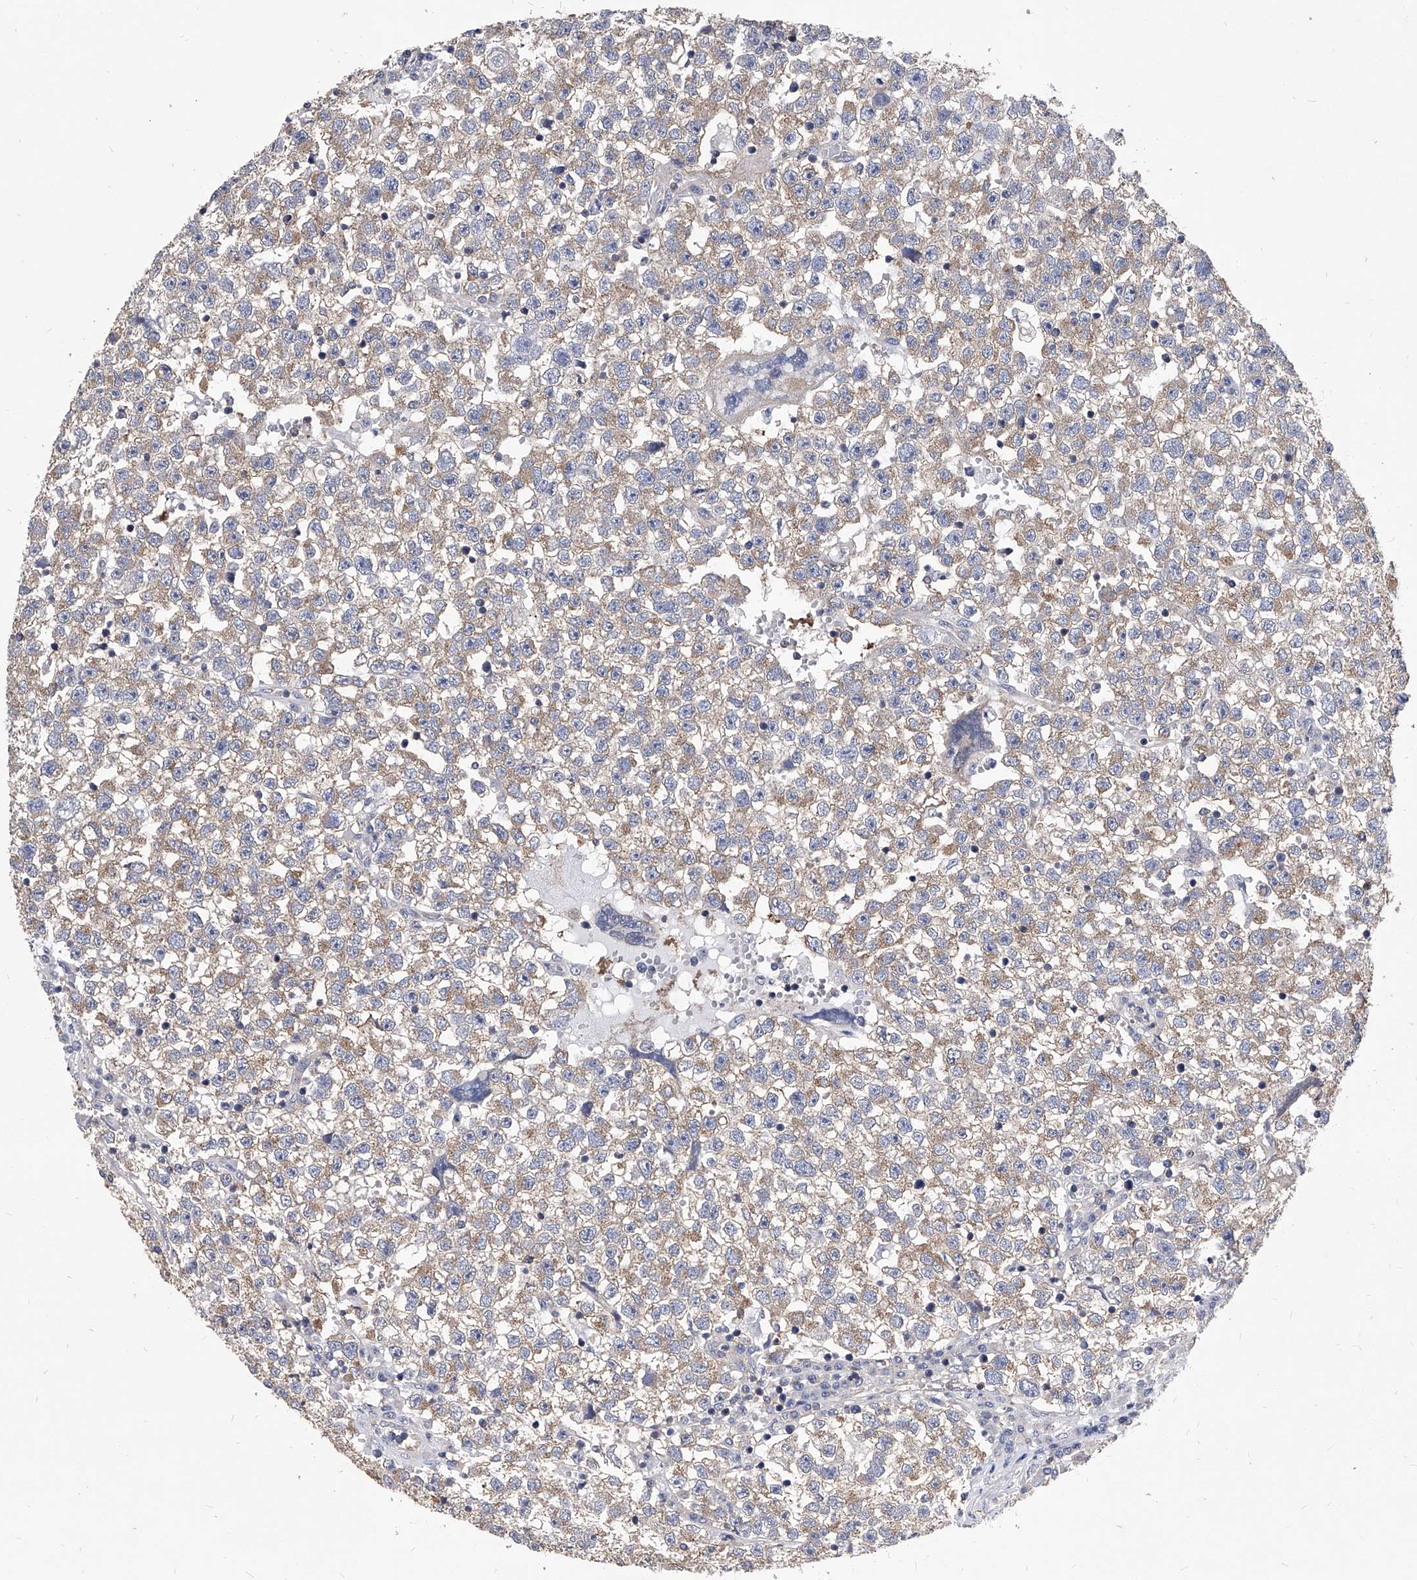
{"staining": {"intensity": "weak", "quantity": "25%-75%", "location": "cytoplasmic/membranous"}, "tissue": "testis cancer", "cell_type": "Tumor cells", "image_type": "cancer", "snomed": [{"axis": "morphology", "description": "Seminoma, NOS"}, {"axis": "topography", "description": "Testis"}], "caption": "Testis cancer (seminoma) stained with a protein marker shows weak staining in tumor cells.", "gene": "ATG5", "patient": {"sex": "male", "age": 22}}